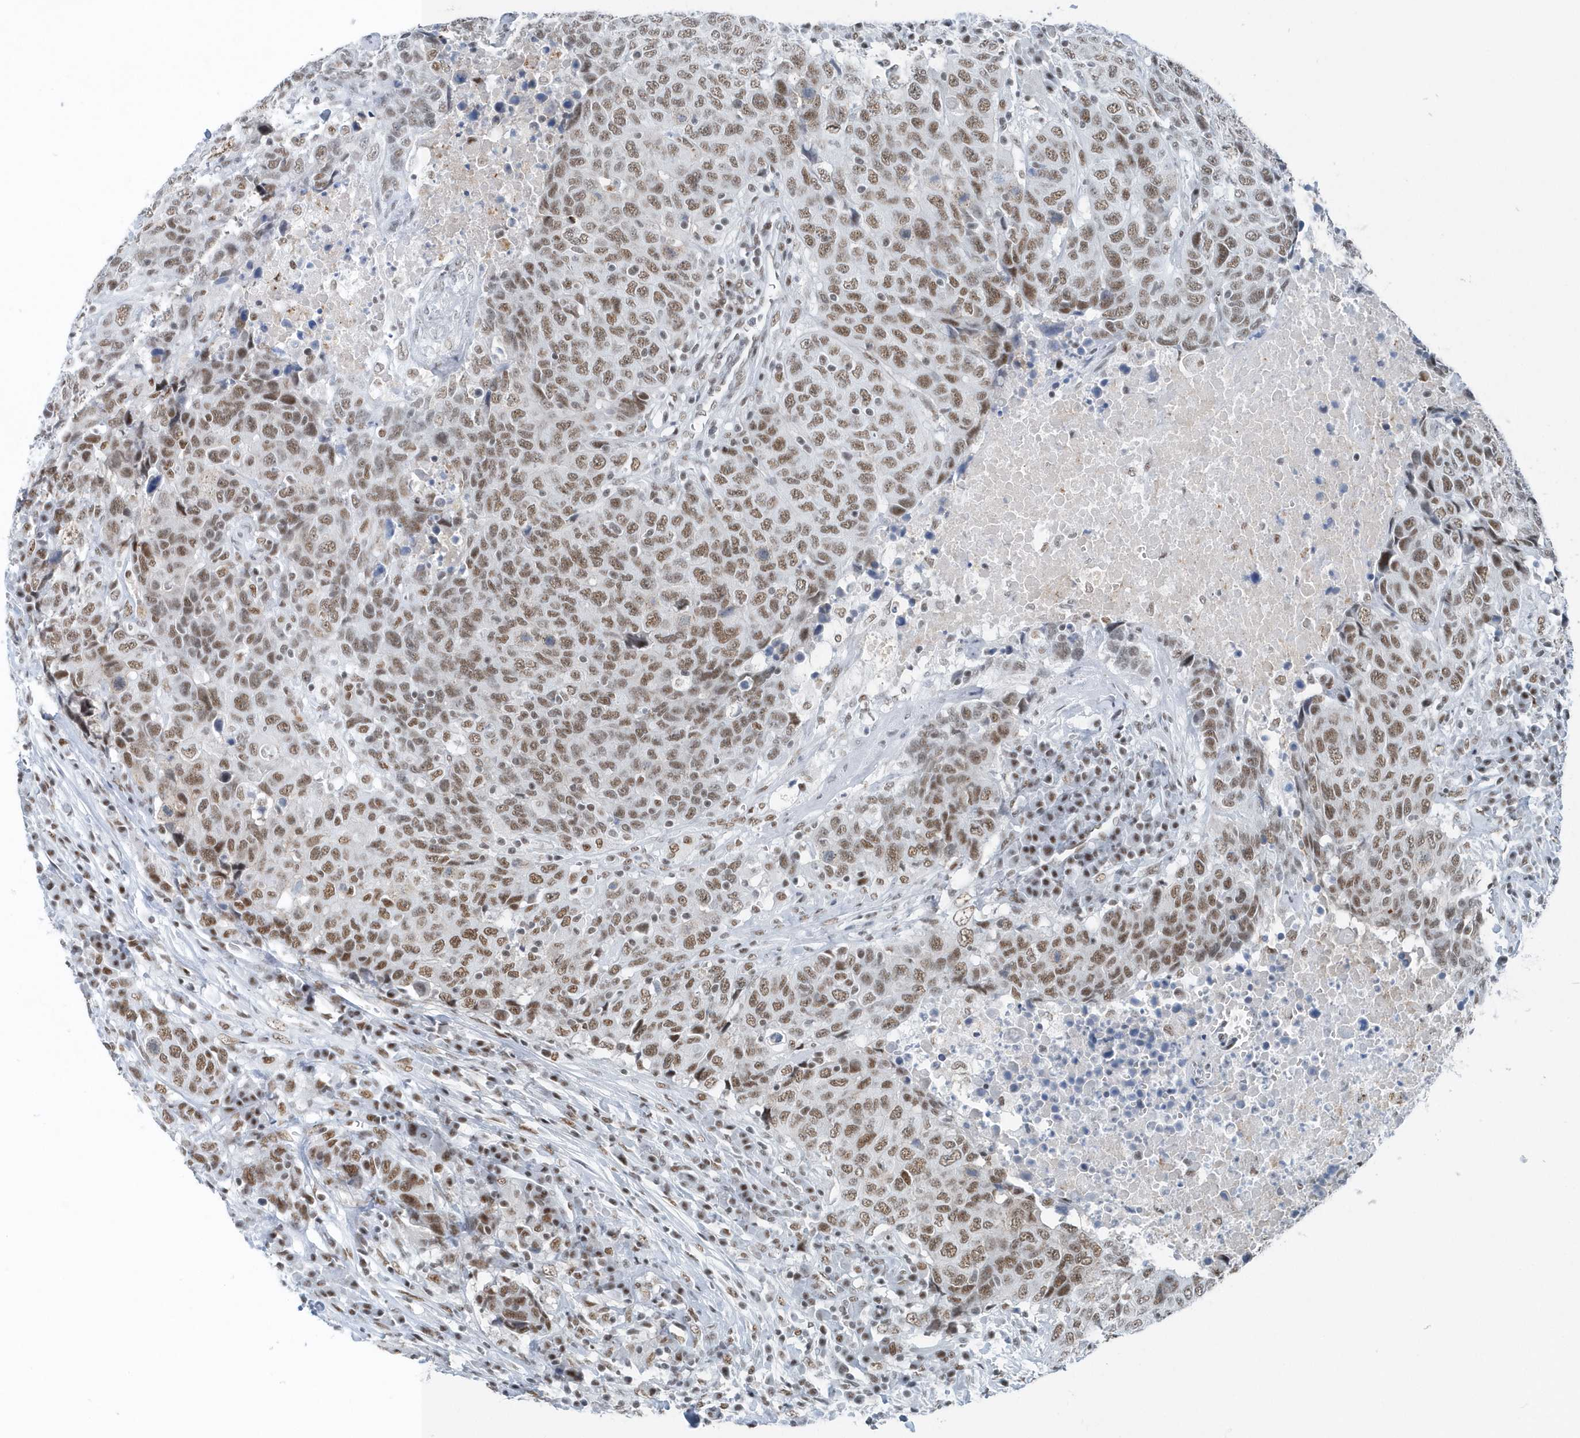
{"staining": {"intensity": "moderate", "quantity": ">75%", "location": "nuclear"}, "tissue": "head and neck cancer", "cell_type": "Tumor cells", "image_type": "cancer", "snomed": [{"axis": "morphology", "description": "Squamous cell carcinoma, NOS"}, {"axis": "topography", "description": "Head-Neck"}], "caption": "Head and neck squamous cell carcinoma was stained to show a protein in brown. There is medium levels of moderate nuclear staining in approximately >75% of tumor cells.", "gene": "FIP1L1", "patient": {"sex": "male", "age": 66}}